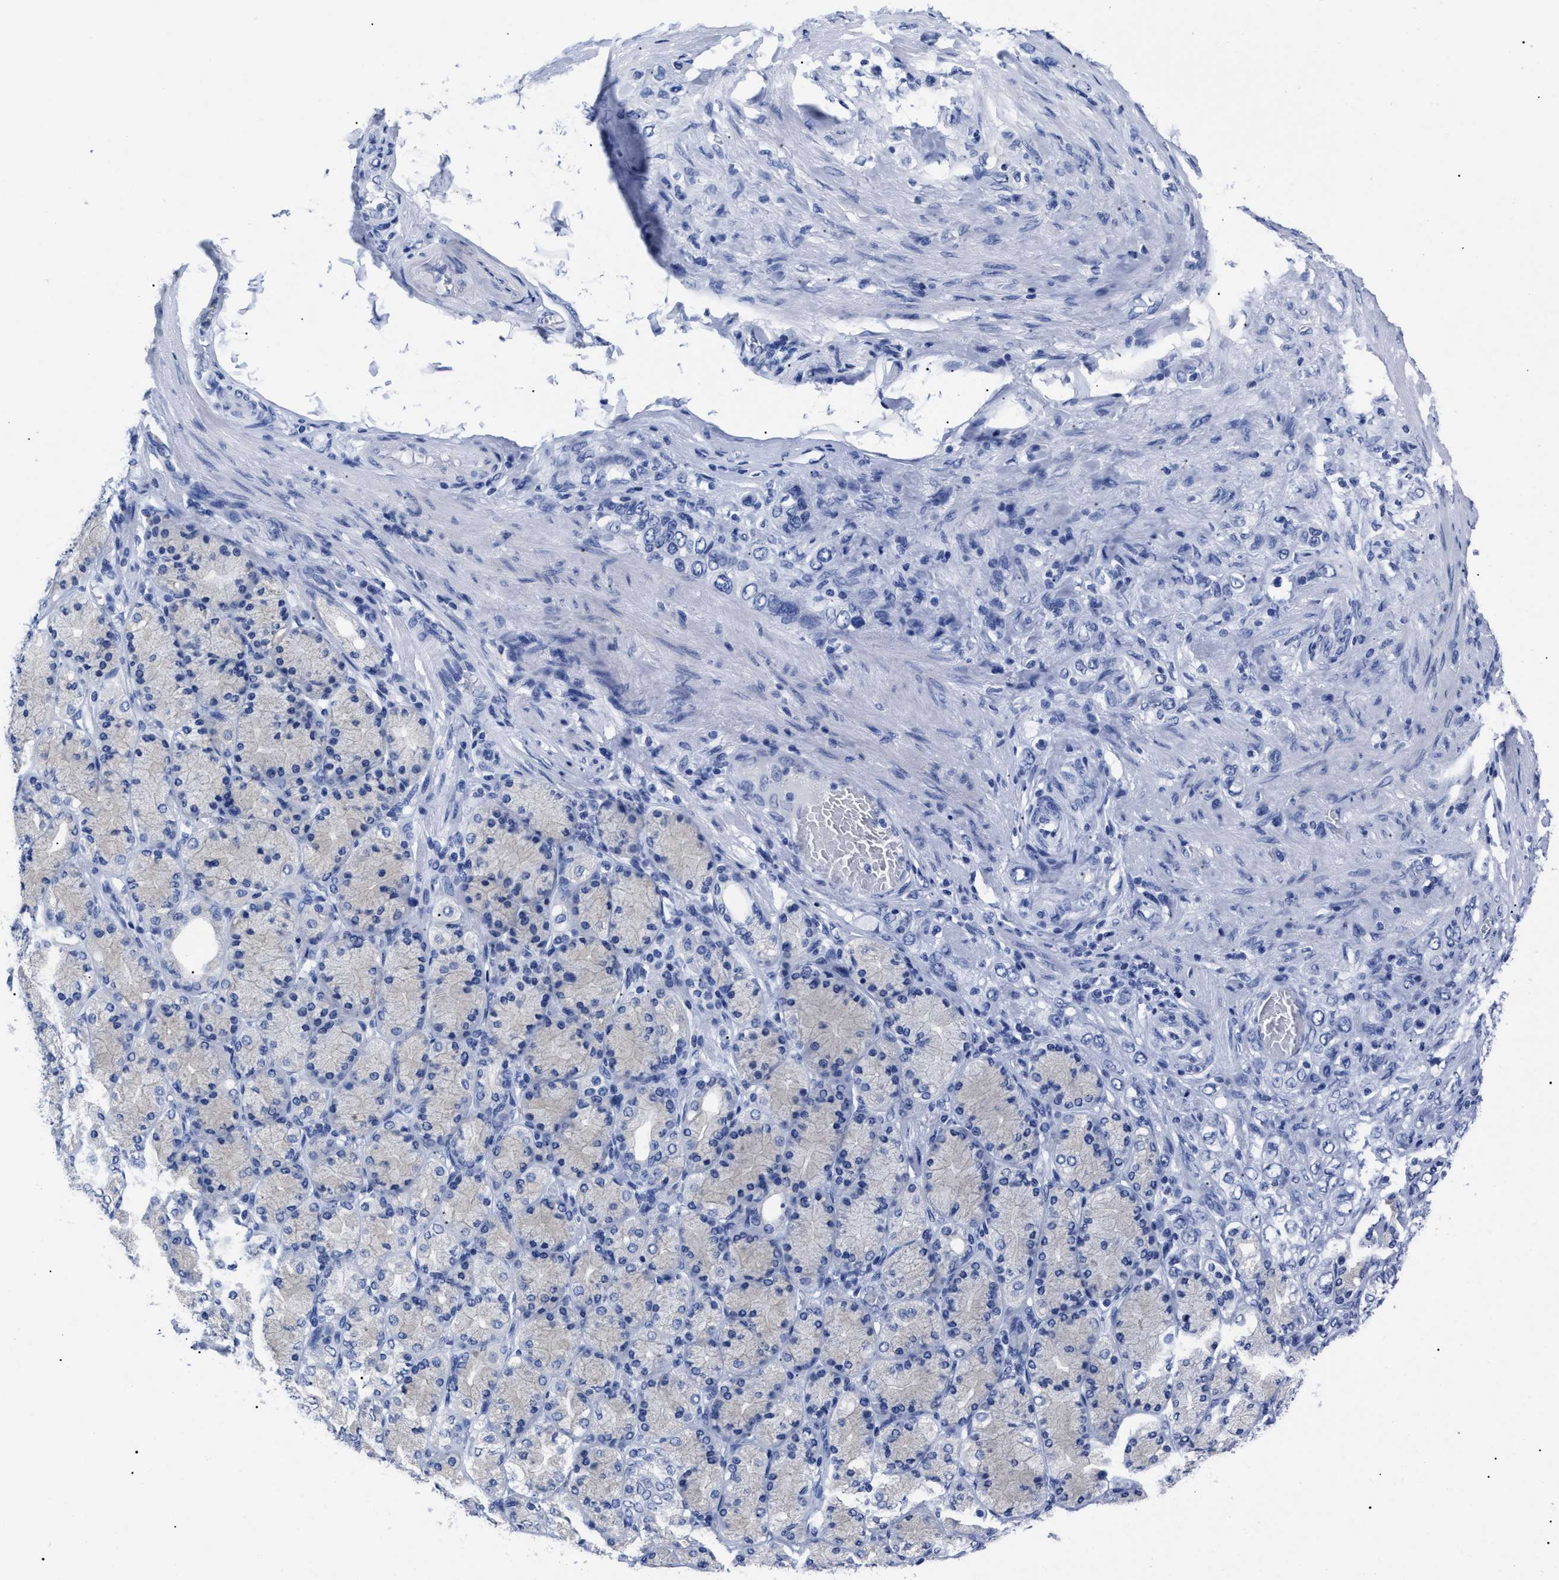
{"staining": {"intensity": "negative", "quantity": "none", "location": "none"}, "tissue": "stomach cancer", "cell_type": "Tumor cells", "image_type": "cancer", "snomed": [{"axis": "morphology", "description": "Normal tissue, NOS"}, {"axis": "morphology", "description": "Adenocarcinoma, NOS"}, {"axis": "morphology", "description": "Adenocarcinoma, High grade"}, {"axis": "topography", "description": "Stomach, upper"}, {"axis": "topography", "description": "Stomach"}], "caption": "IHC histopathology image of human adenocarcinoma (high-grade) (stomach) stained for a protein (brown), which exhibits no expression in tumor cells.", "gene": "ALPG", "patient": {"sex": "female", "age": 65}}